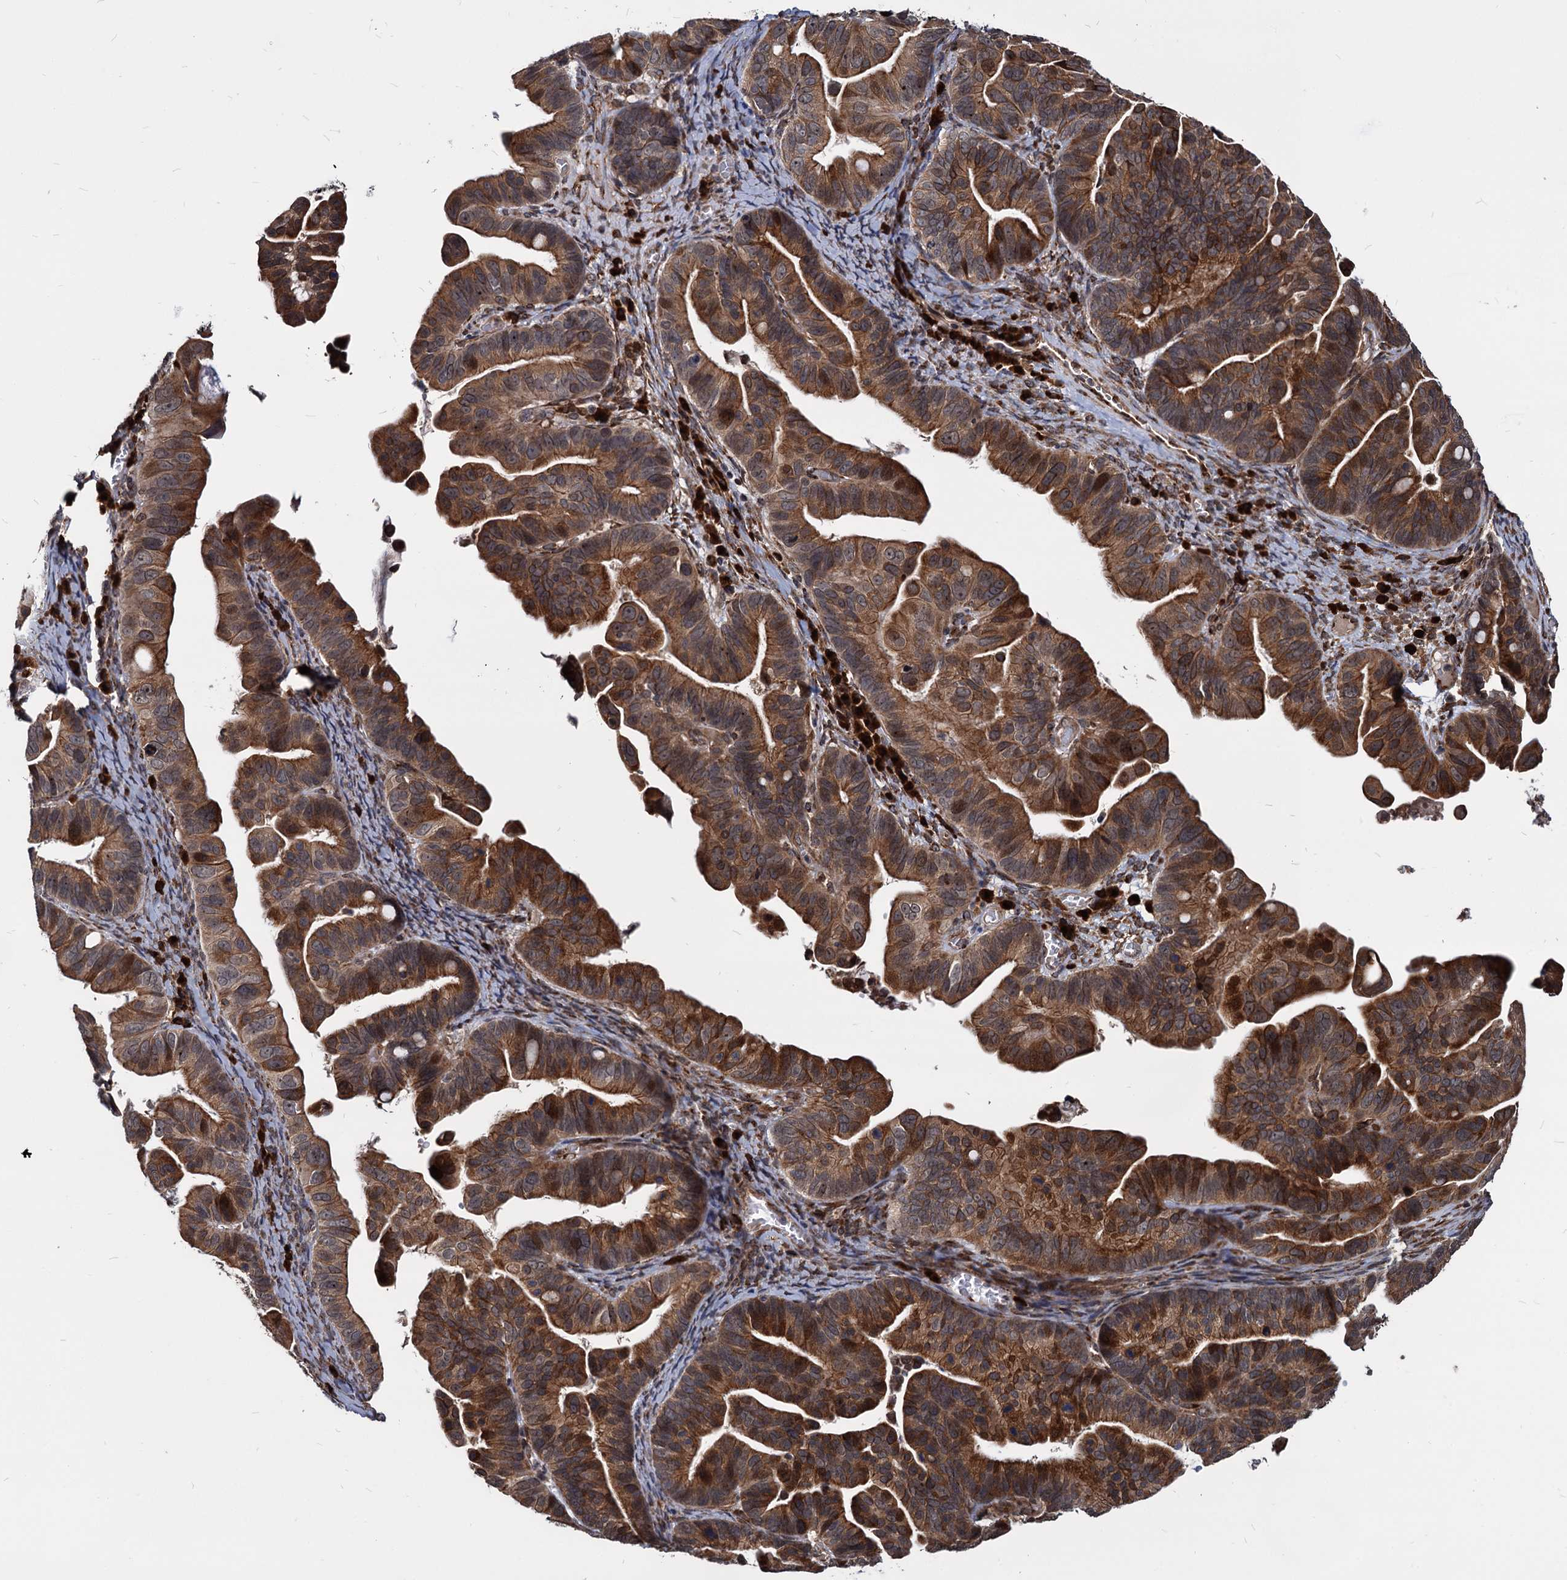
{"staining": {"intensity": "strong", "quantity": ">75%", "location": "cytoplasmic/membranous"}, "tissue": "ovarian cancer", "cell_type": "Tumor cells", "image_type": "cancer", "snomed": [{"axis": "morphology", "description": "Cystadenocarcinoma, serous, NOS"}, {"axis": "topography", "description": "Ovary"}], "caption": "Immunohistochemistry (IHC) histopathology image of human ovarian cancer (serous cystadenocarcinoma) stained for a protein (brown), which displays high levels of strong cytoplasmic/membranous staining in about >75% of tumor cells.", "gene": "SAAL1", "patient": {"sex": "female", "age": 56}}